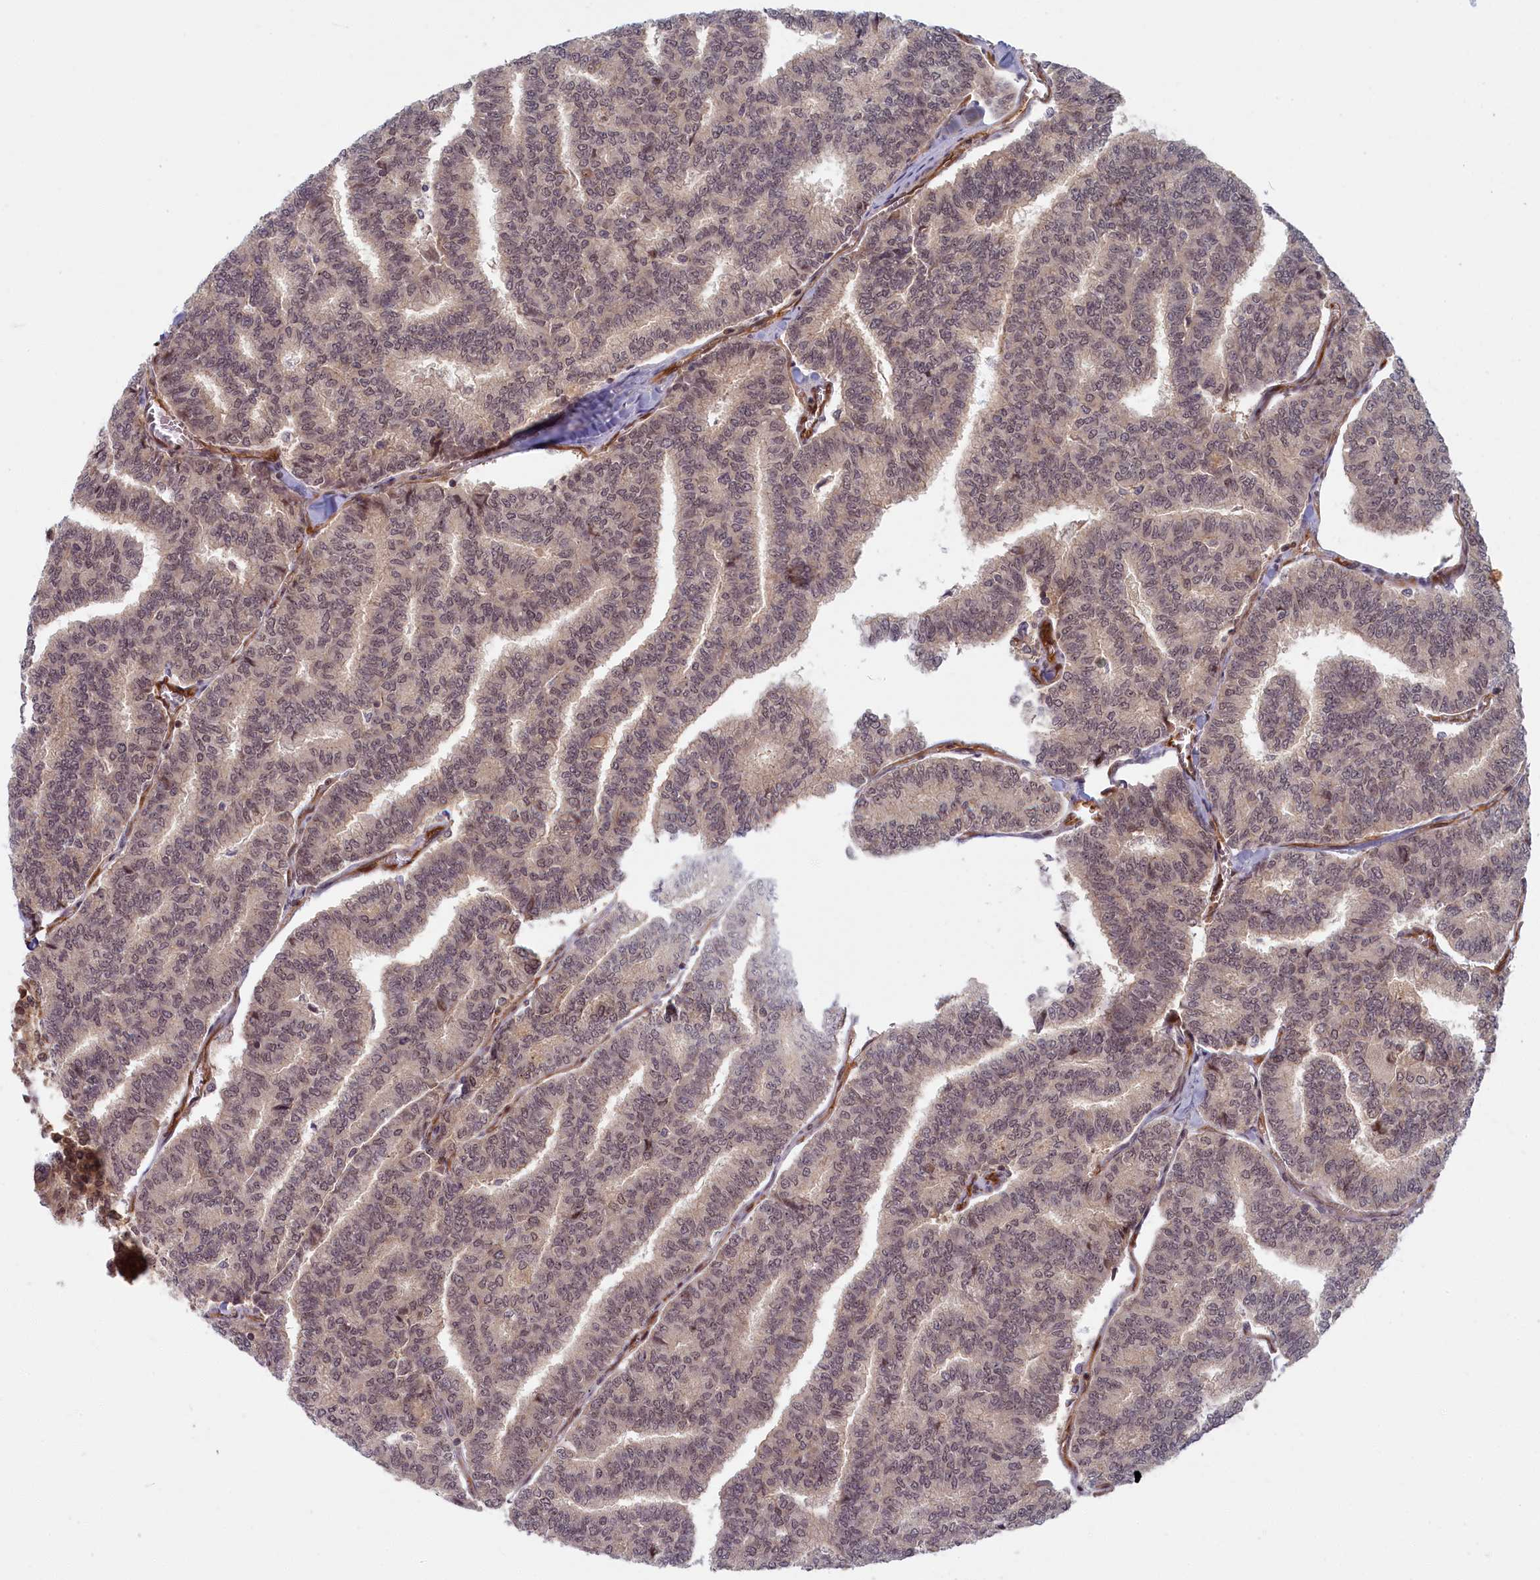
{"staining": {"intensity": "weak", "quantity": ">75%", "location": "nuclear"}, "tissue": "thyroid cancer", "cell_type": "Tumor cells", "image_type": "cancer", "snomed": [{"axis": "morphology", "description": "Papillary adenocarcinoma, NOS"}, {"axis": "topography", "description": "Thyroid gland"}], "caption": "Weak nuclear expression for a protein is identified in about >75% of tumor cells of thyroid cancer using immunohistochemistry (IHC).", "gene": "SNRK", "patient": {"sex": "female", "age": 35}}